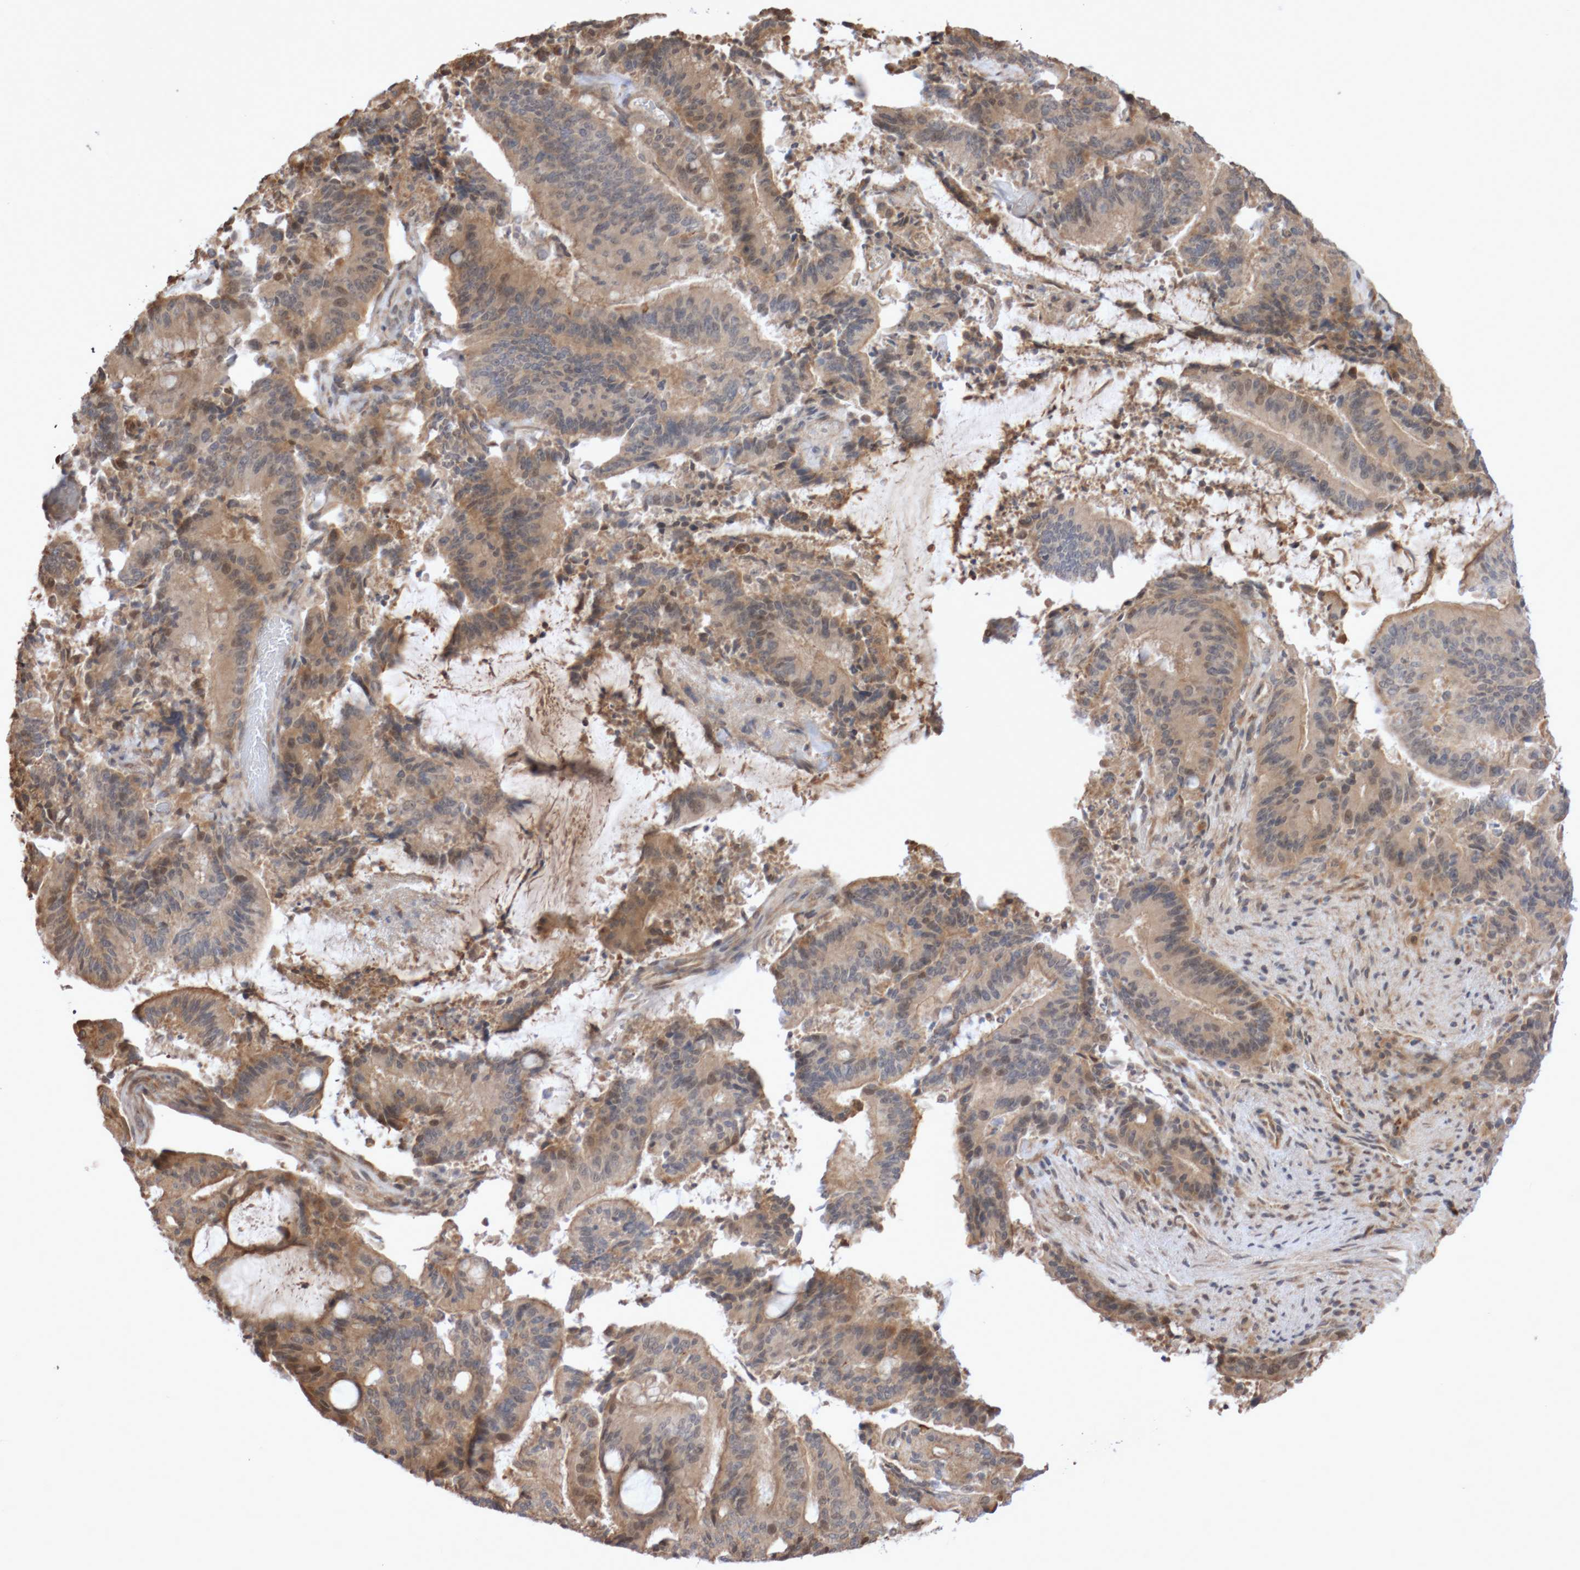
{"staining": {"intensity": "weak", "quantity": ">75%", "location": "cytoplasmic/membranous,nuclear"}, "tissue": "liver cancer", "cell_type": "Tumor cells", "image_type": "cancer", "snomed": [{"axis": "morphology", "description": "Normal tissue, NOS"}, {"axis": "morphology", "description": "Cholangiocarcinoma"}, {"axis": "topography", "description": "Liver"}, {"axis": "topography", "description": "Peripheral nerve tissue"}], "caption": "High-magnification brightfield microscopy of liver cancer stained with DAB (brown) and counterstained with hematoxylin (blue). tumor cells exhibit weak cytoplasmic/membranous and nuclear staining is identified in about>75% of cells.", "gene": "DPH7", "patient": {"sex": "female", "age": 73}}